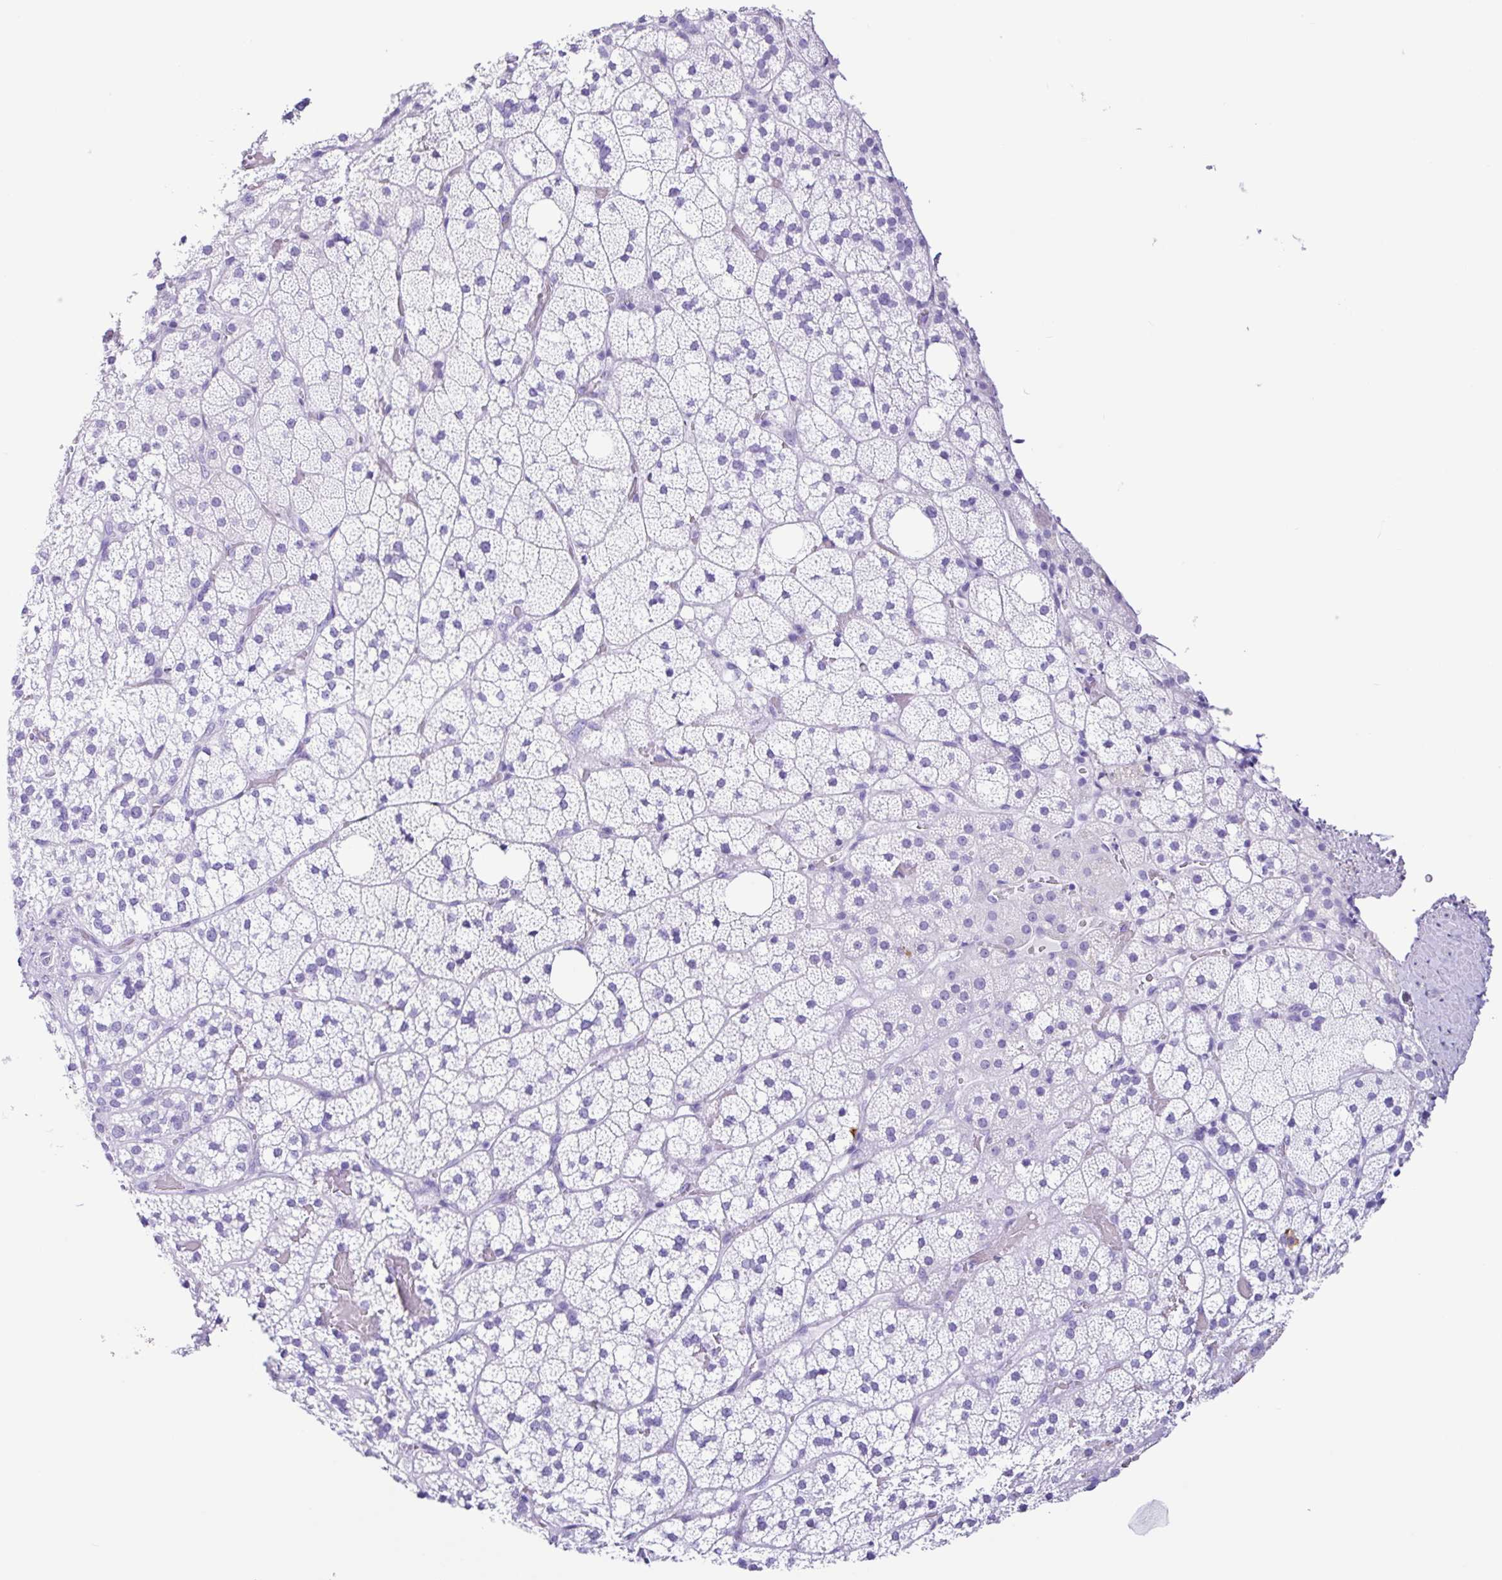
{"staining": {"intensity": "negative", "quantity": "none", "location": "none"}, "tissue": "adrenal gland", "cell_type": "Glandular cells", "image_type": "normal", "snomed": [{"axis": "morphology", "description": "Normal tissue, NOS"}, {"axis": "topography", "description": "Adrenal gland"}], "caption": "Adrenal gland stained for a protein using immunohistochemistry demonstrates no staining glandular cells.", "gene": "PIGF", "patient": {"sex": "male", "age": 53}}